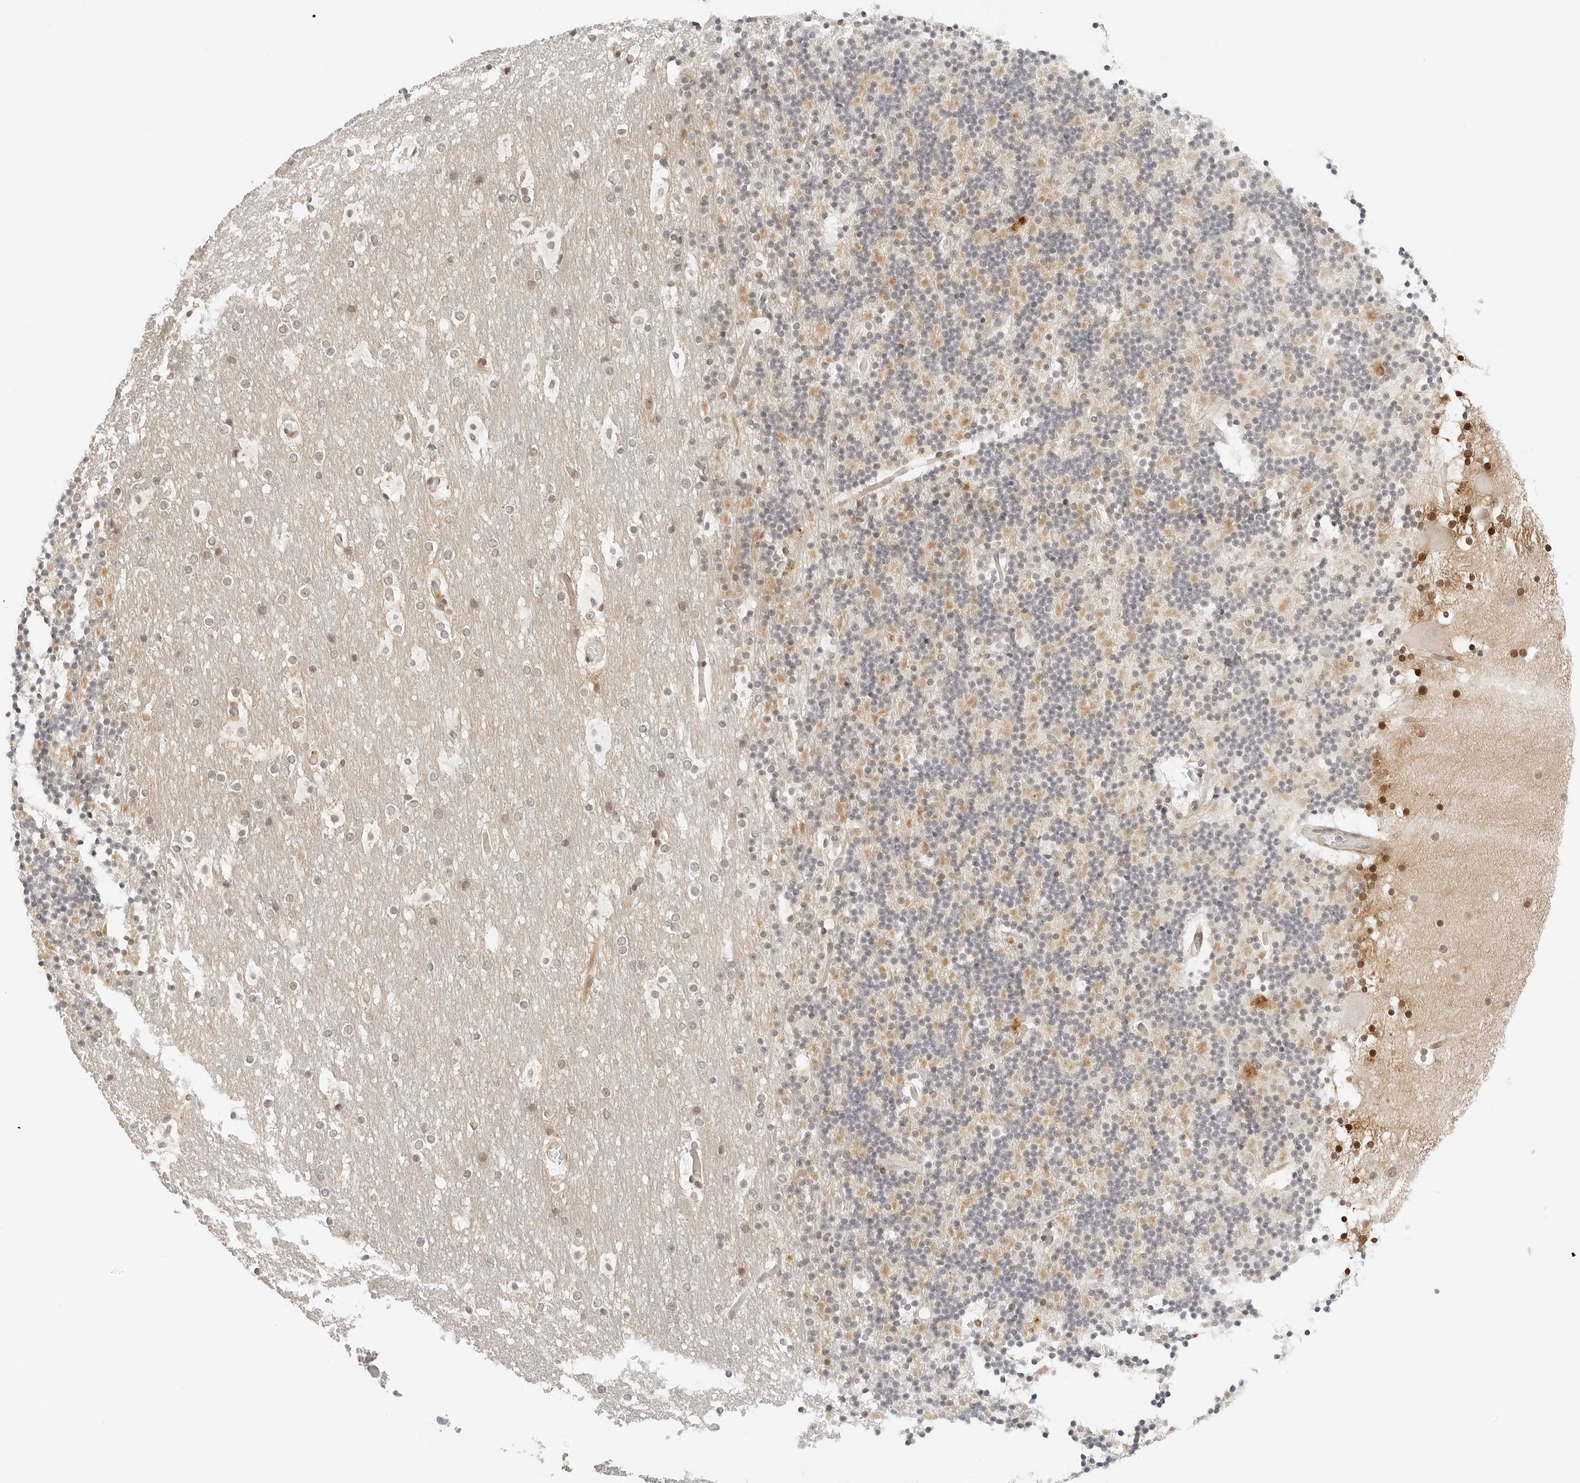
{"staining": {"intensity": "moderate", "quantity": "<25%", "location": "cytoplasmic/membranous"}, "tissue": "cerebellum", "cell_type": "Cells in granular layer", "image_type": "normal", "snomed": [{"axis": "morphology", "description": "Normal tissue, NOS"}, {"axis": "topography", "description": "Cerebellum"}], "caption": "This histopathology image exhibits unremarkable cerebellum stained with immunohistochemistry to label a protein in brown. The cytoplasmic/membranous of cells in granular layer show moderate positivity for the protein. Nuclei are counter-stained blue.", "gene": "NEO1", "patient": {"sex": "male", "age": 57}}